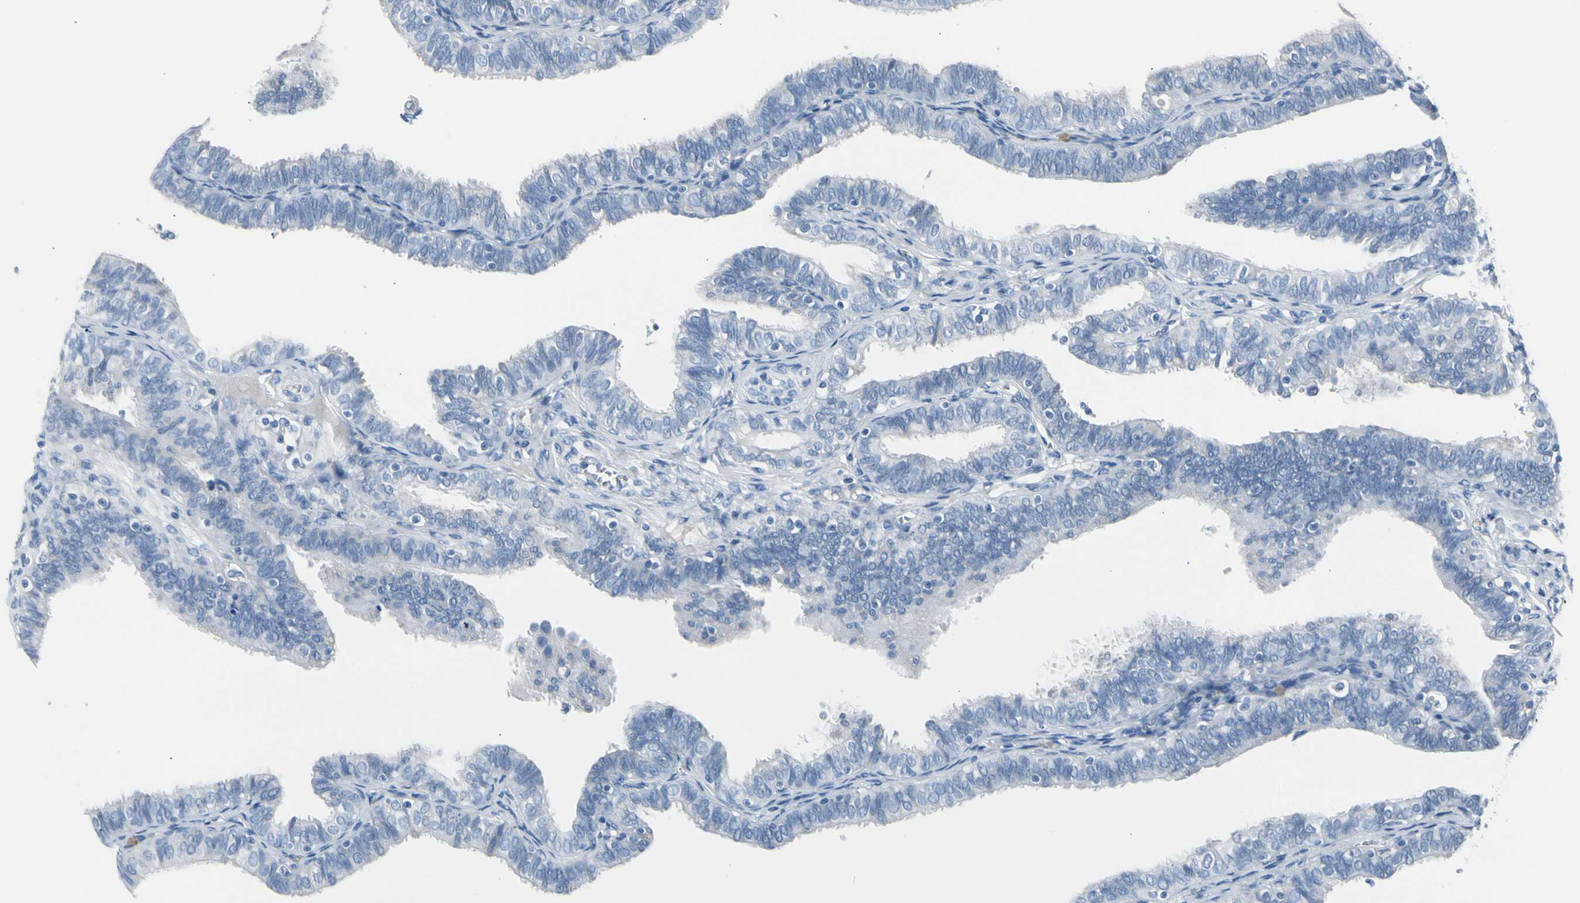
{"staining": {"intensity": "negative", "quantity": "none", "location": "none"}, "tissue": "fallopian tube", "cell_type": "Glandular cells", "image_type": "normal", "snomed": [{"axis": "morphology", "description": "Normal tissue, NOS"}, {"axis": "topography", "description": "Fallopian tube"}], "caption": "This is a histopathology image of immunohistochemistry (IHC) staining of normal fallopian tube, which shows no staining in glandular cells.", "gene": "TPO", "patient": {"sex": "female", "age": 46}}